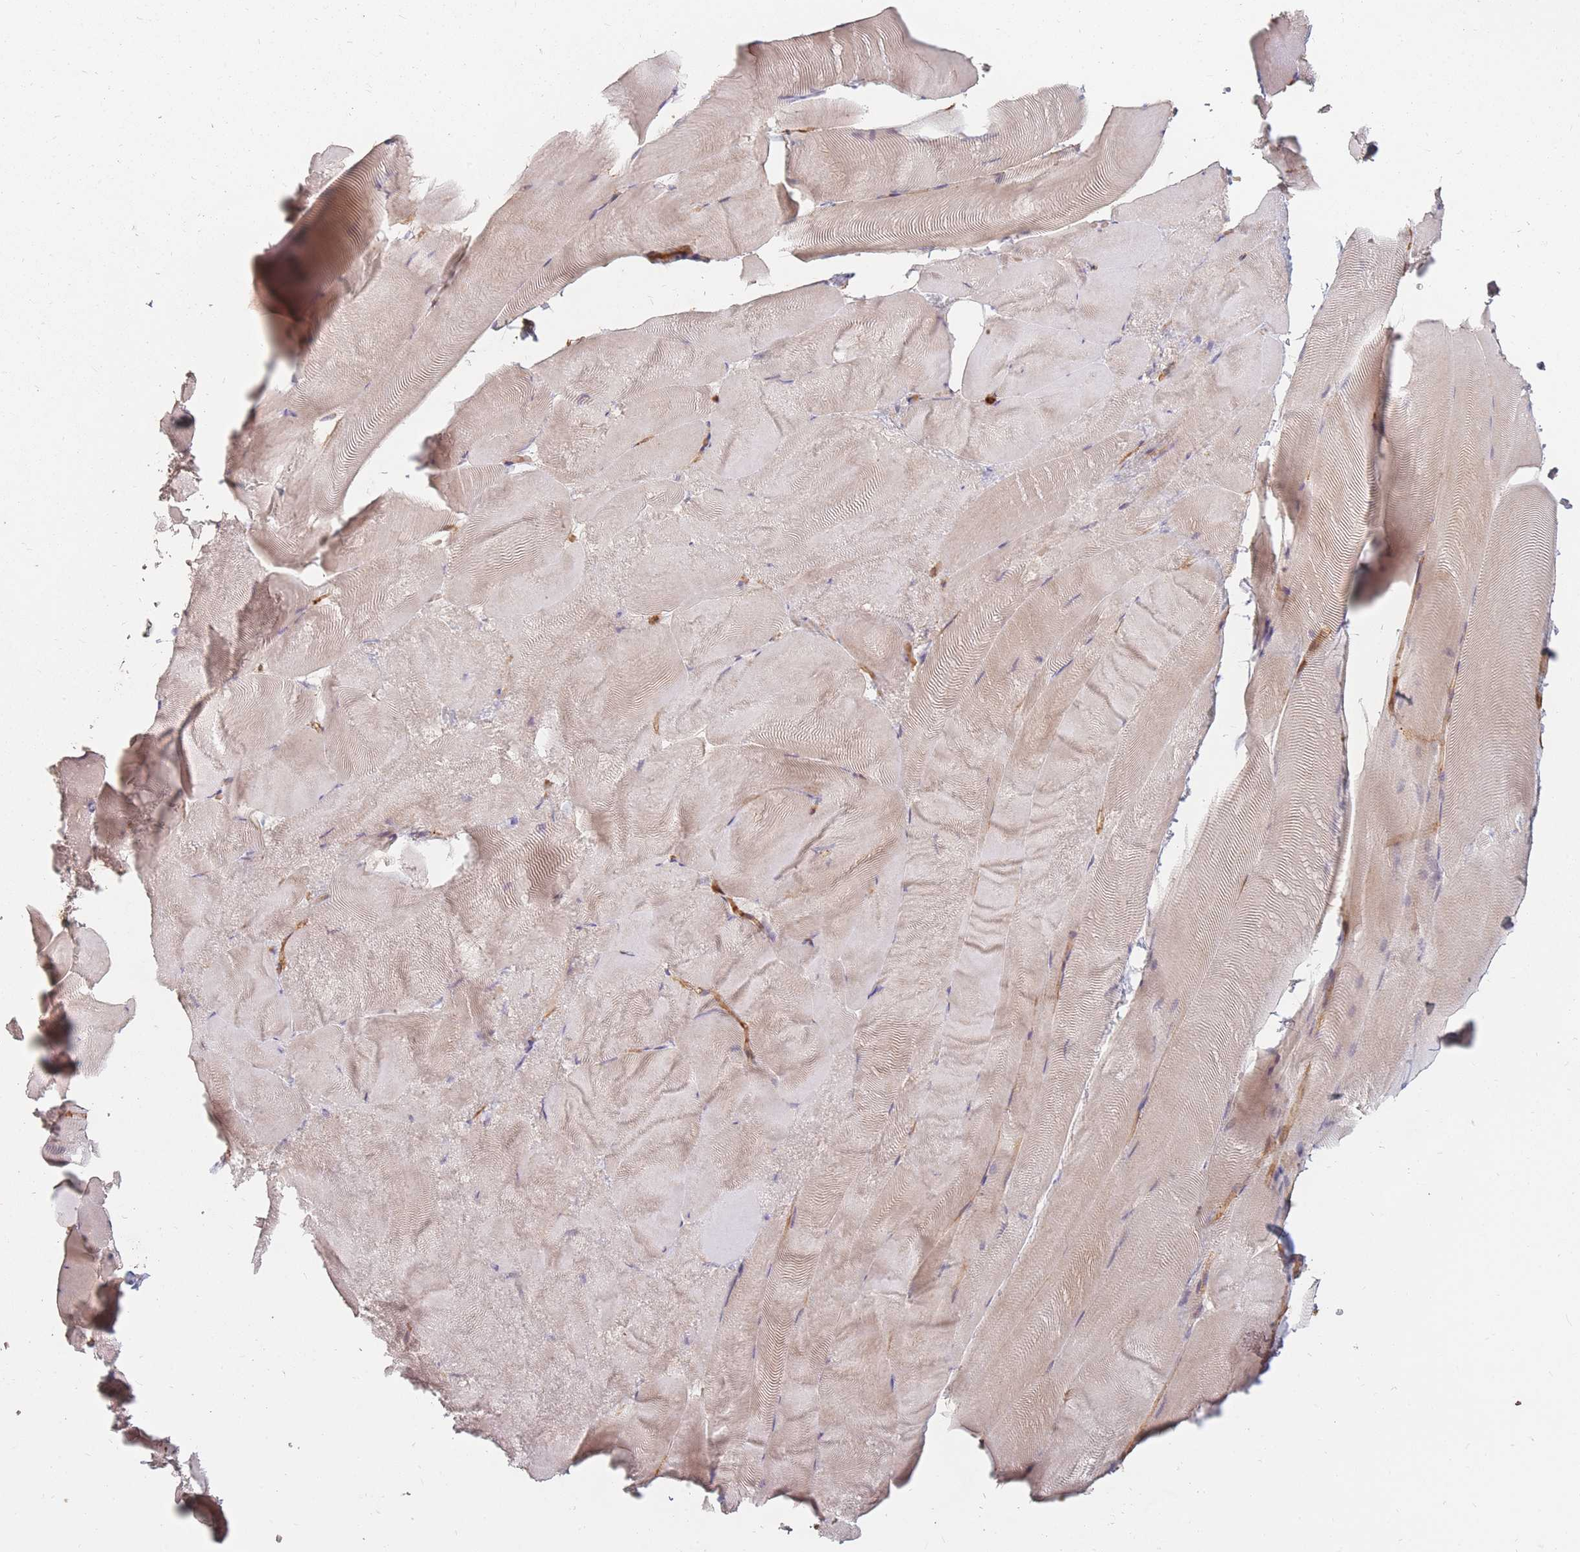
{"staining": {"intensity": "weak", "quantity": "25%-75%", "location": "cytoplasmic/membranous"}, "tissue": "skeletal muscle", "cell_type": "Myocytes", "image_type": "normal", "snomed": [{"axis": "morphology", "description": "Normal tissue, NOS"}, {"axis": "topography", "description": "Skeletal muscle"}], "caption": "An image of skeletal muscle stained for a protein displays weak cytoplasmic/membranous brown staining in myocytes. Ihc stains the protein of interest in brown and the nuclei are stained blue.", "gene": "PLS3", "patient": {"sex": "female", "age": 64}}